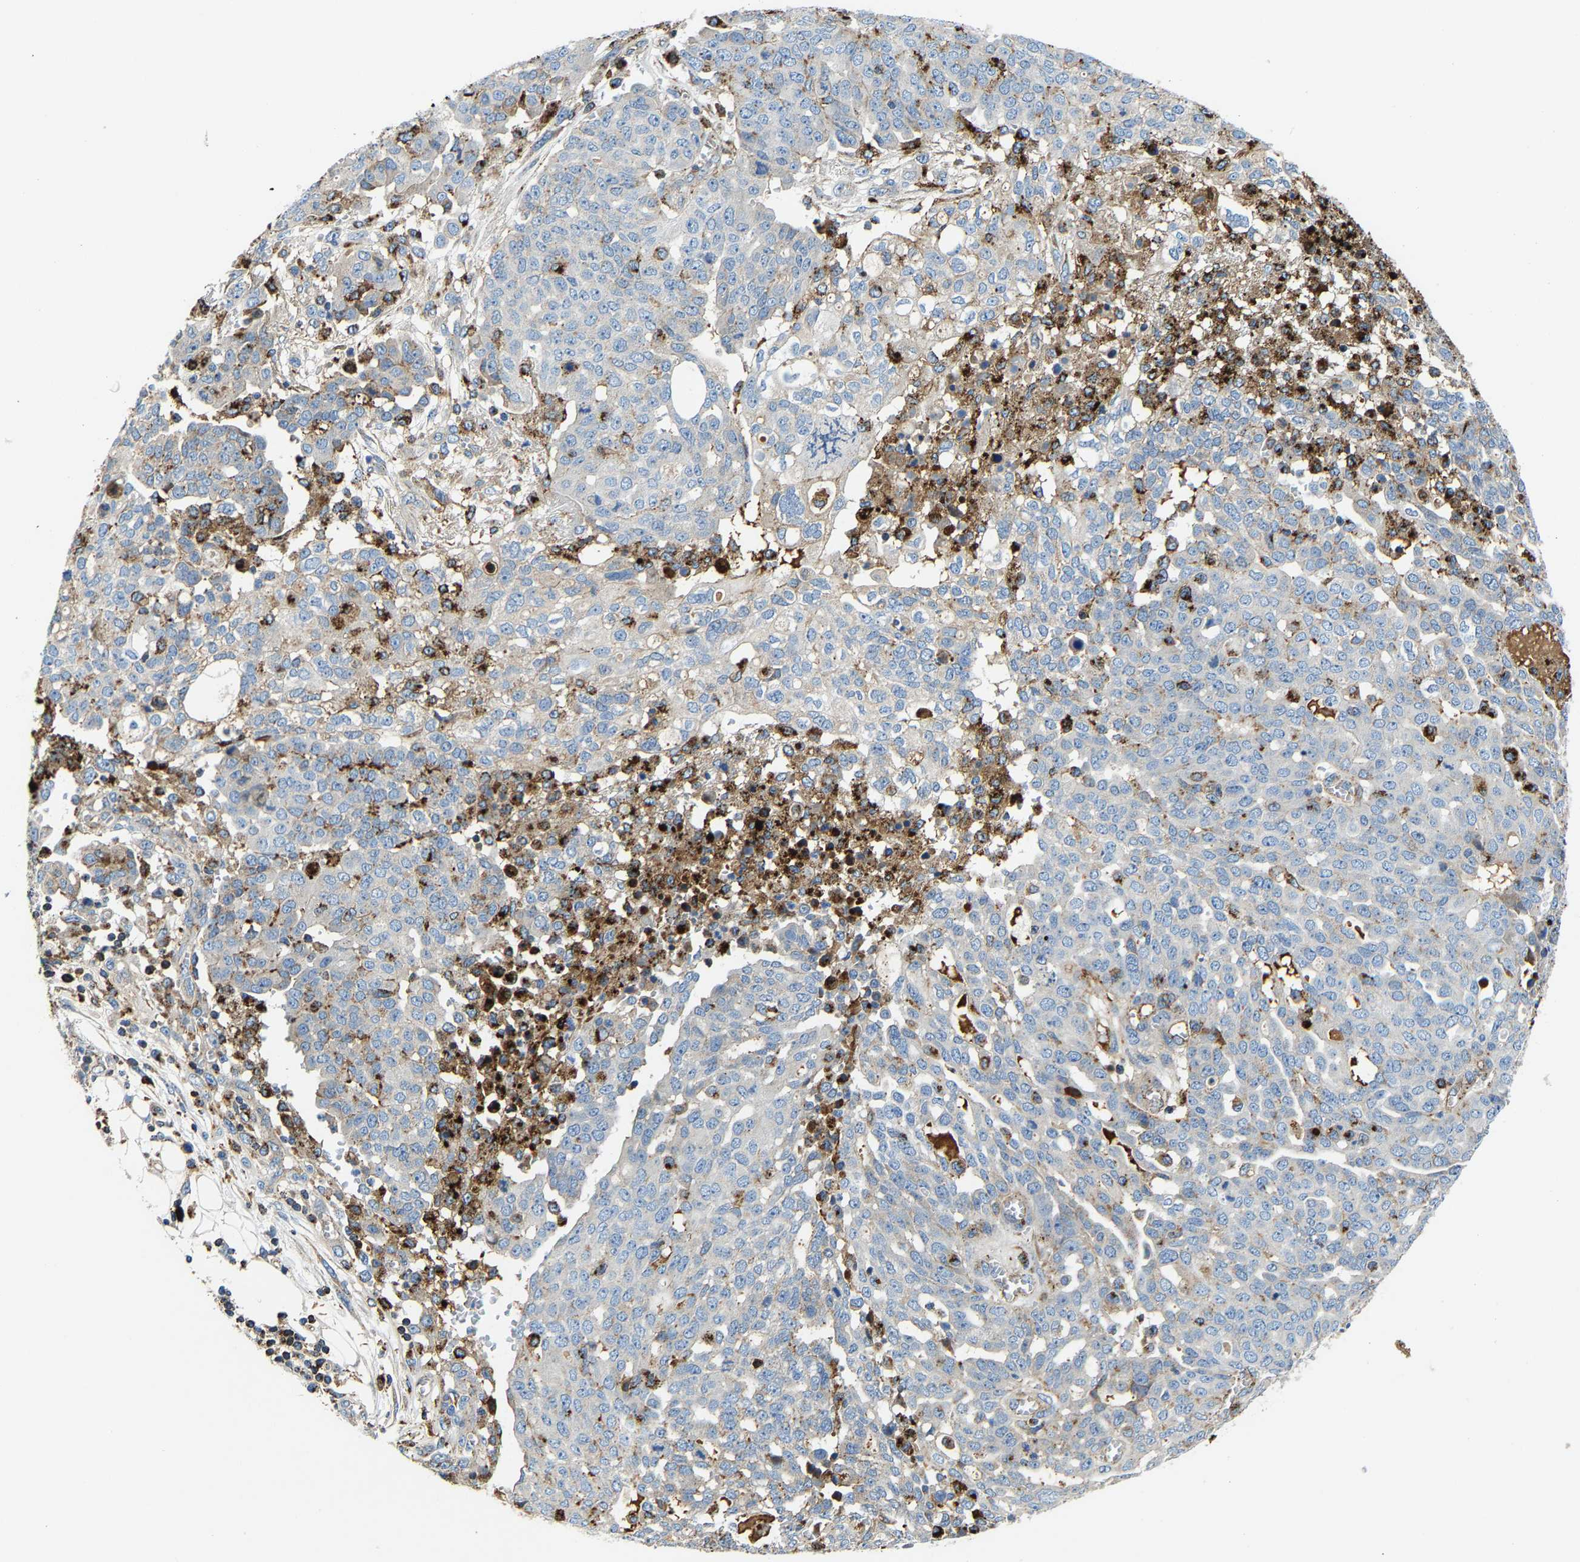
{"staining": {"intensity": "negative", "quantity": "none", "location": "none"}, "tissue": "ovarian cancer", "cell_type": "Tumor cells", "image_type": "cancer", "snomed": [{"axis": "morphology", "description": "Cystadenocarcinoma, serous, NOS"}, {"axis": "topography", "description": "Soft tissue"}, {"axis": "topography", "description": "Ovary"}], "caption": "Micrograph shows no protein staining in tumor cells of ovarian cancer tissue. (DAB immunohistochemistry with hematoxylin counter stain).", "gene": "DPP7", "patient": {"sex": "female", "age": 57}}